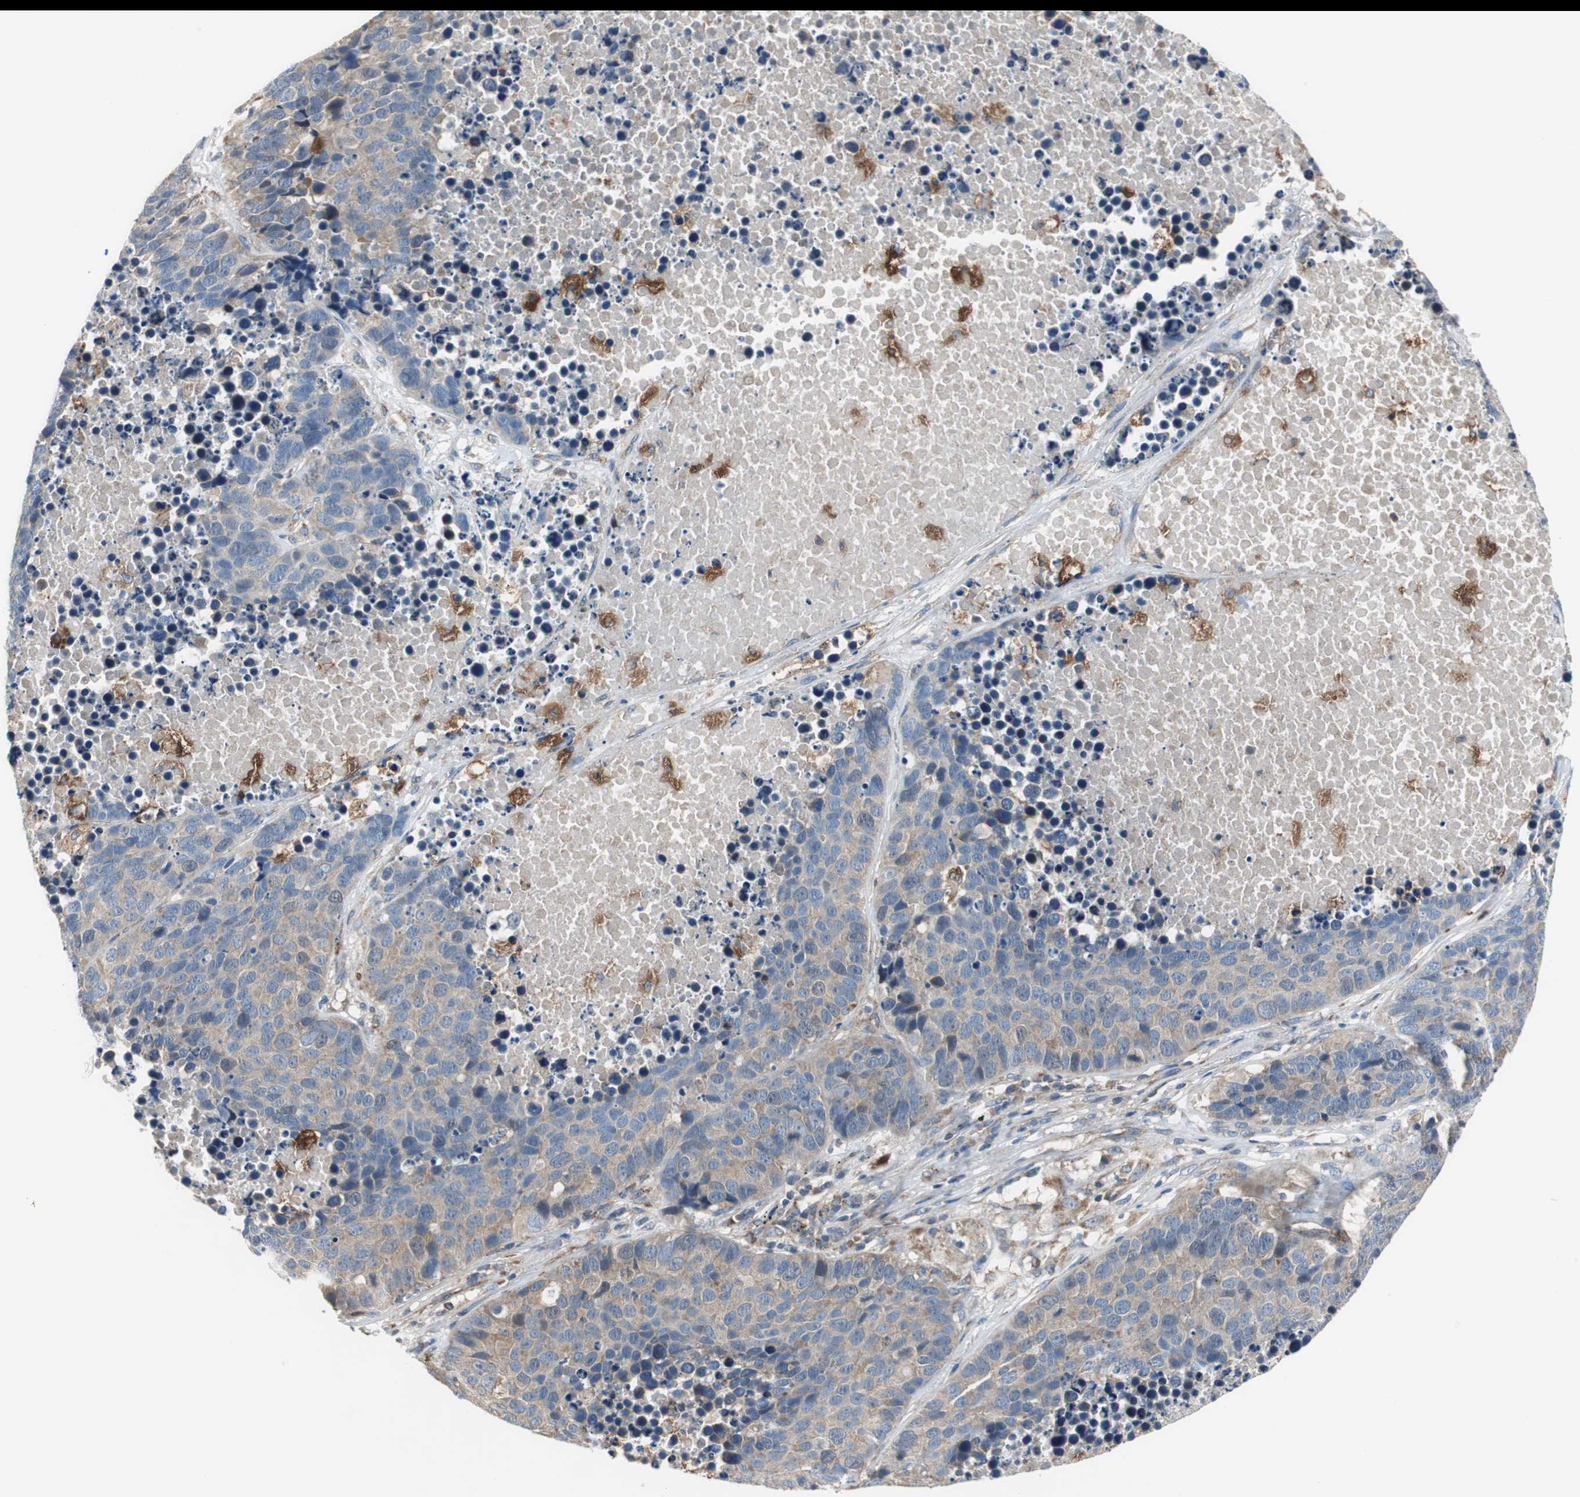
{"staining": {"intensity": "moderate", "quantity": ">75%", "location": "cytoplasmic/membranous"}, "tissue": "carcinoid", "cell_type": "Tumor cells", "image_type": "cancer", "snomed": [{"axis": "morphology", "description": "Carcinoid, malignant, NOS"}, {"axis": "topography", "description": "Lung"}], "caption": "High-magnification brightfield microscopy of carcinoid stained with DAB (brown) and counterstained with hematoxylin (blue). tumor cells exhibit moderate cytoplasmic/membranous expression is present in about>75% of cells.", "gene": "PI4KB", "patient": {"sex": "male", "age": 60}}